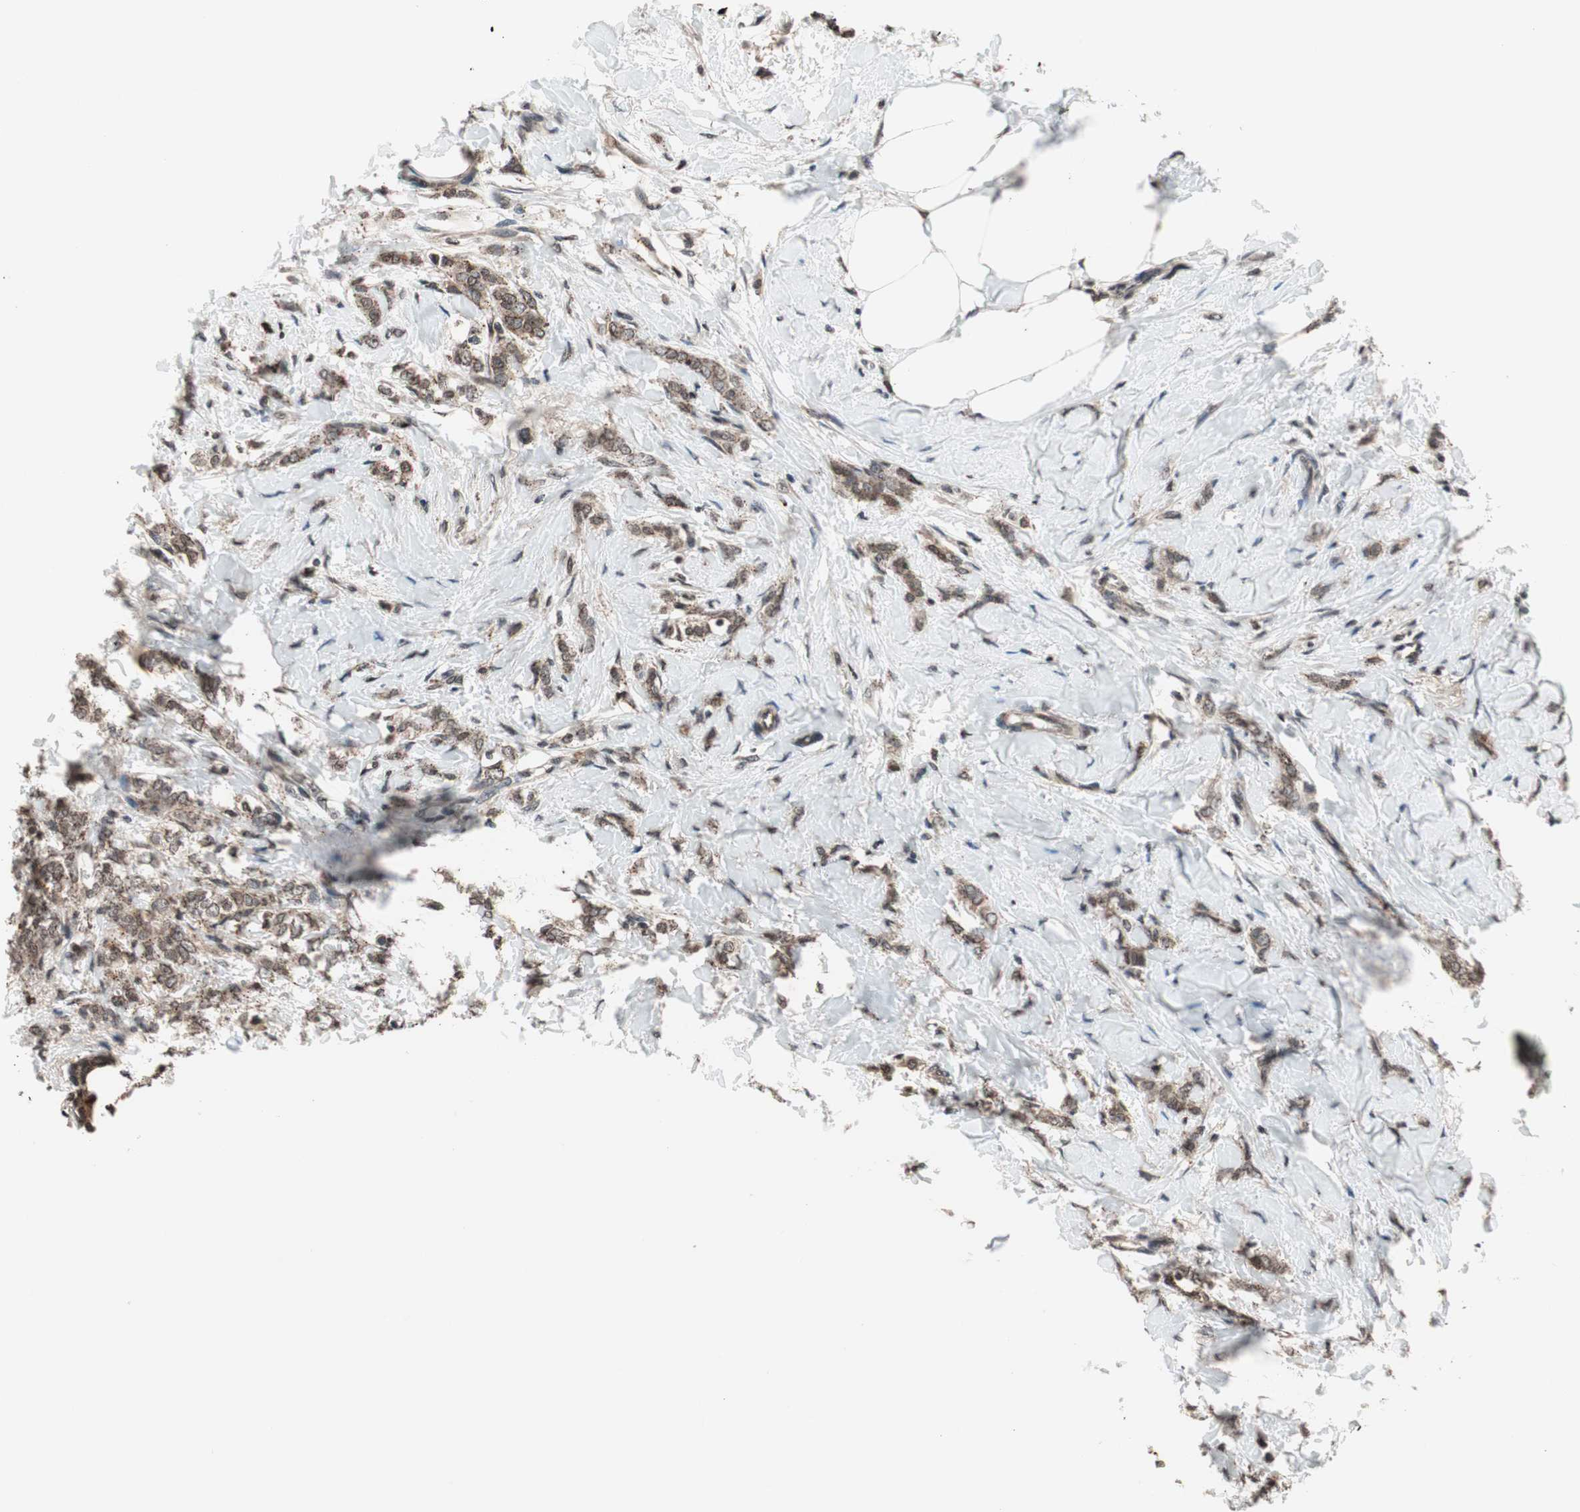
{"staining": {"intensity": "weak", "quantity": ">75%", "location": "cytoplasmic/membranous"}, "tissue": "breast cancer", "cell_type": "Tumor cells", "image_type": "cancer", "snomed": [{"axis": "morphology", "description": "Lobular carcinoma, in situ"}, {"axis": "morphology", "description": "Lobular carcinoma"}, {"axis": "topography", "description": "Breast"}], "caption": "A micrograph showing weak cytoplasmic/membranous staining in approximately >75% of tumor cells in breast lobular carcinoma, as visualized by brown immunohistochemical staining.", "gene": "RFC1", "patient": {"sex": "female", "age": 41}}